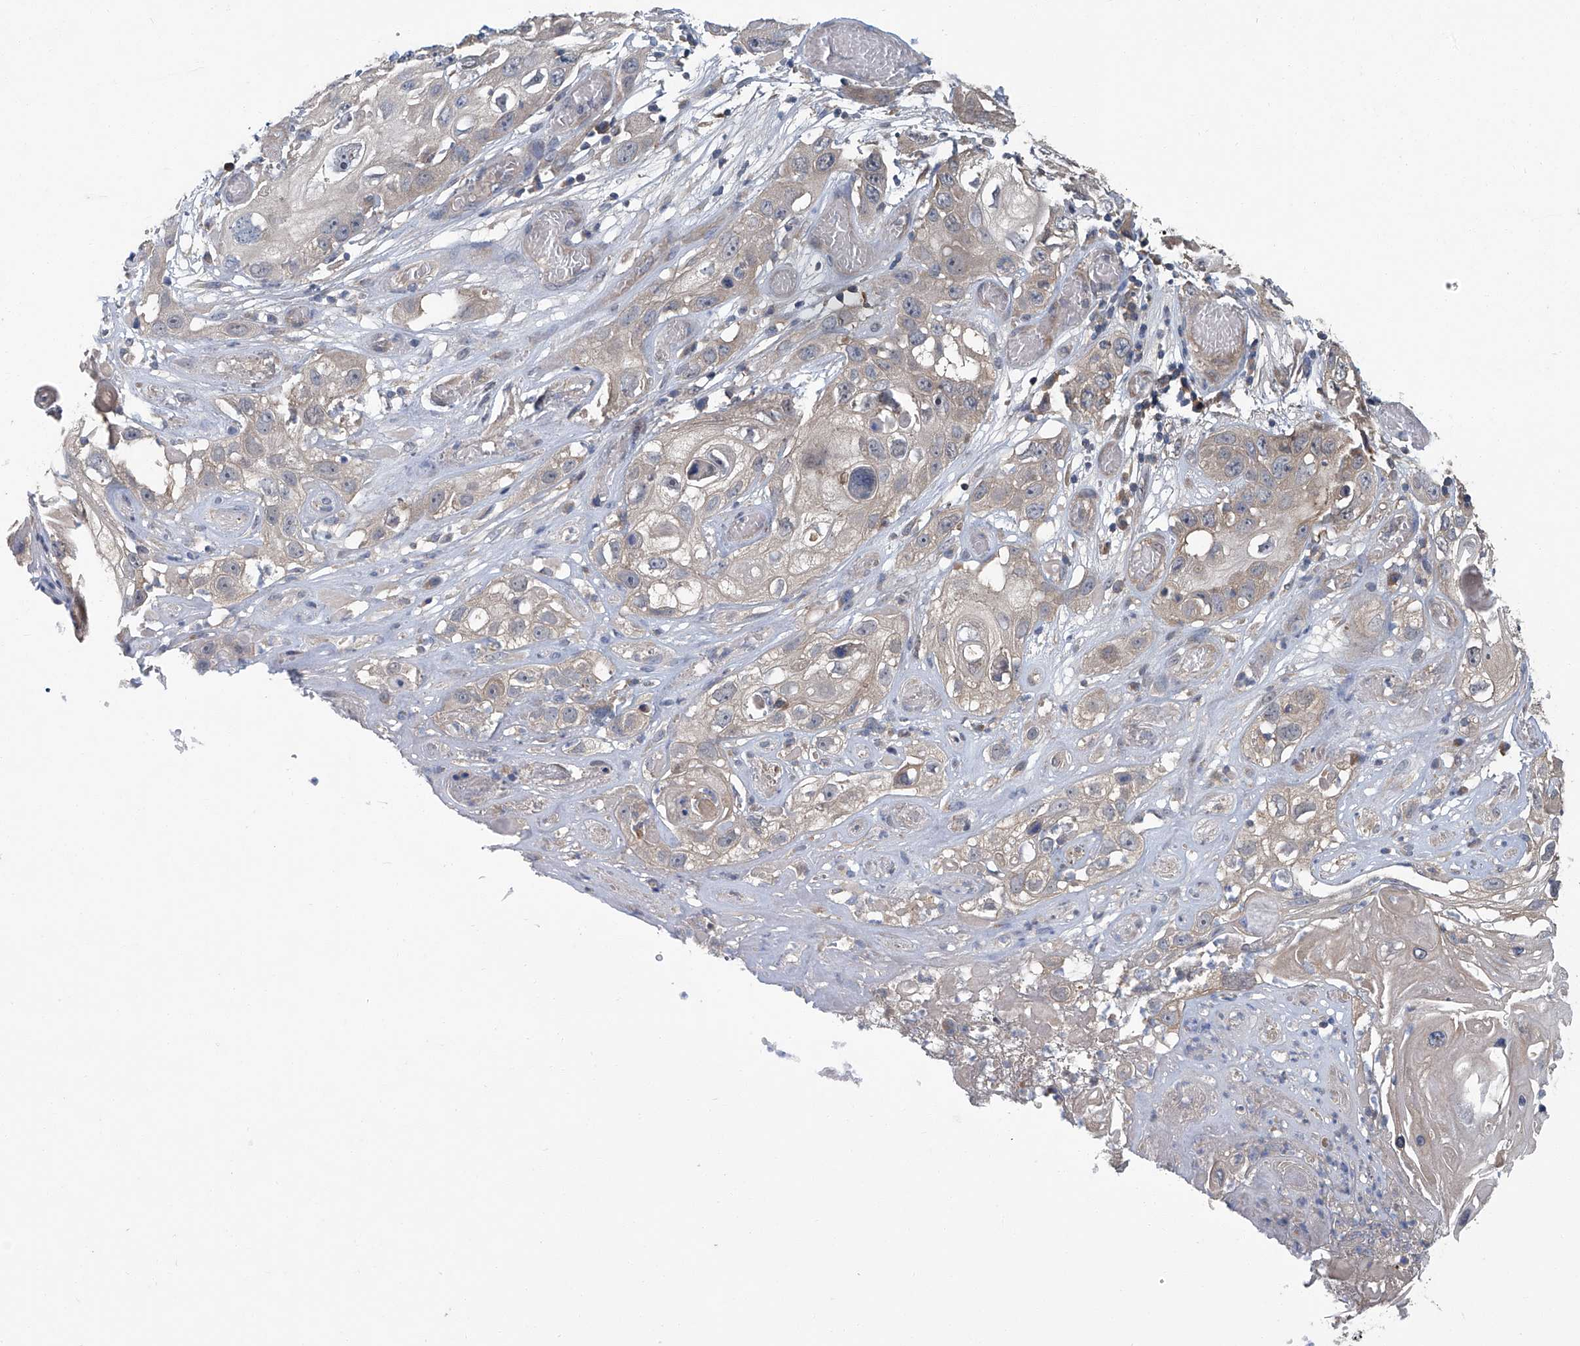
{"staining": {"intensity": "weak", "quantity": "<25%", "location": "cytoplasmic/membranous"}, "tissue": "skin cancer", "cell_type": "Tumor cells", "image_type": "cancer", "snomed": [{"axis": "morphology", "description": "Squamous cell carcinoma, NOS"}, {"axis": "topography", "description": "Skin"}], "caption": "Human skin cancer stained for a protein using IHC reveals no positivity in tumor cells.", "gene": "ANKRD34A", "patient": {"sex": "male", "age": 55}}